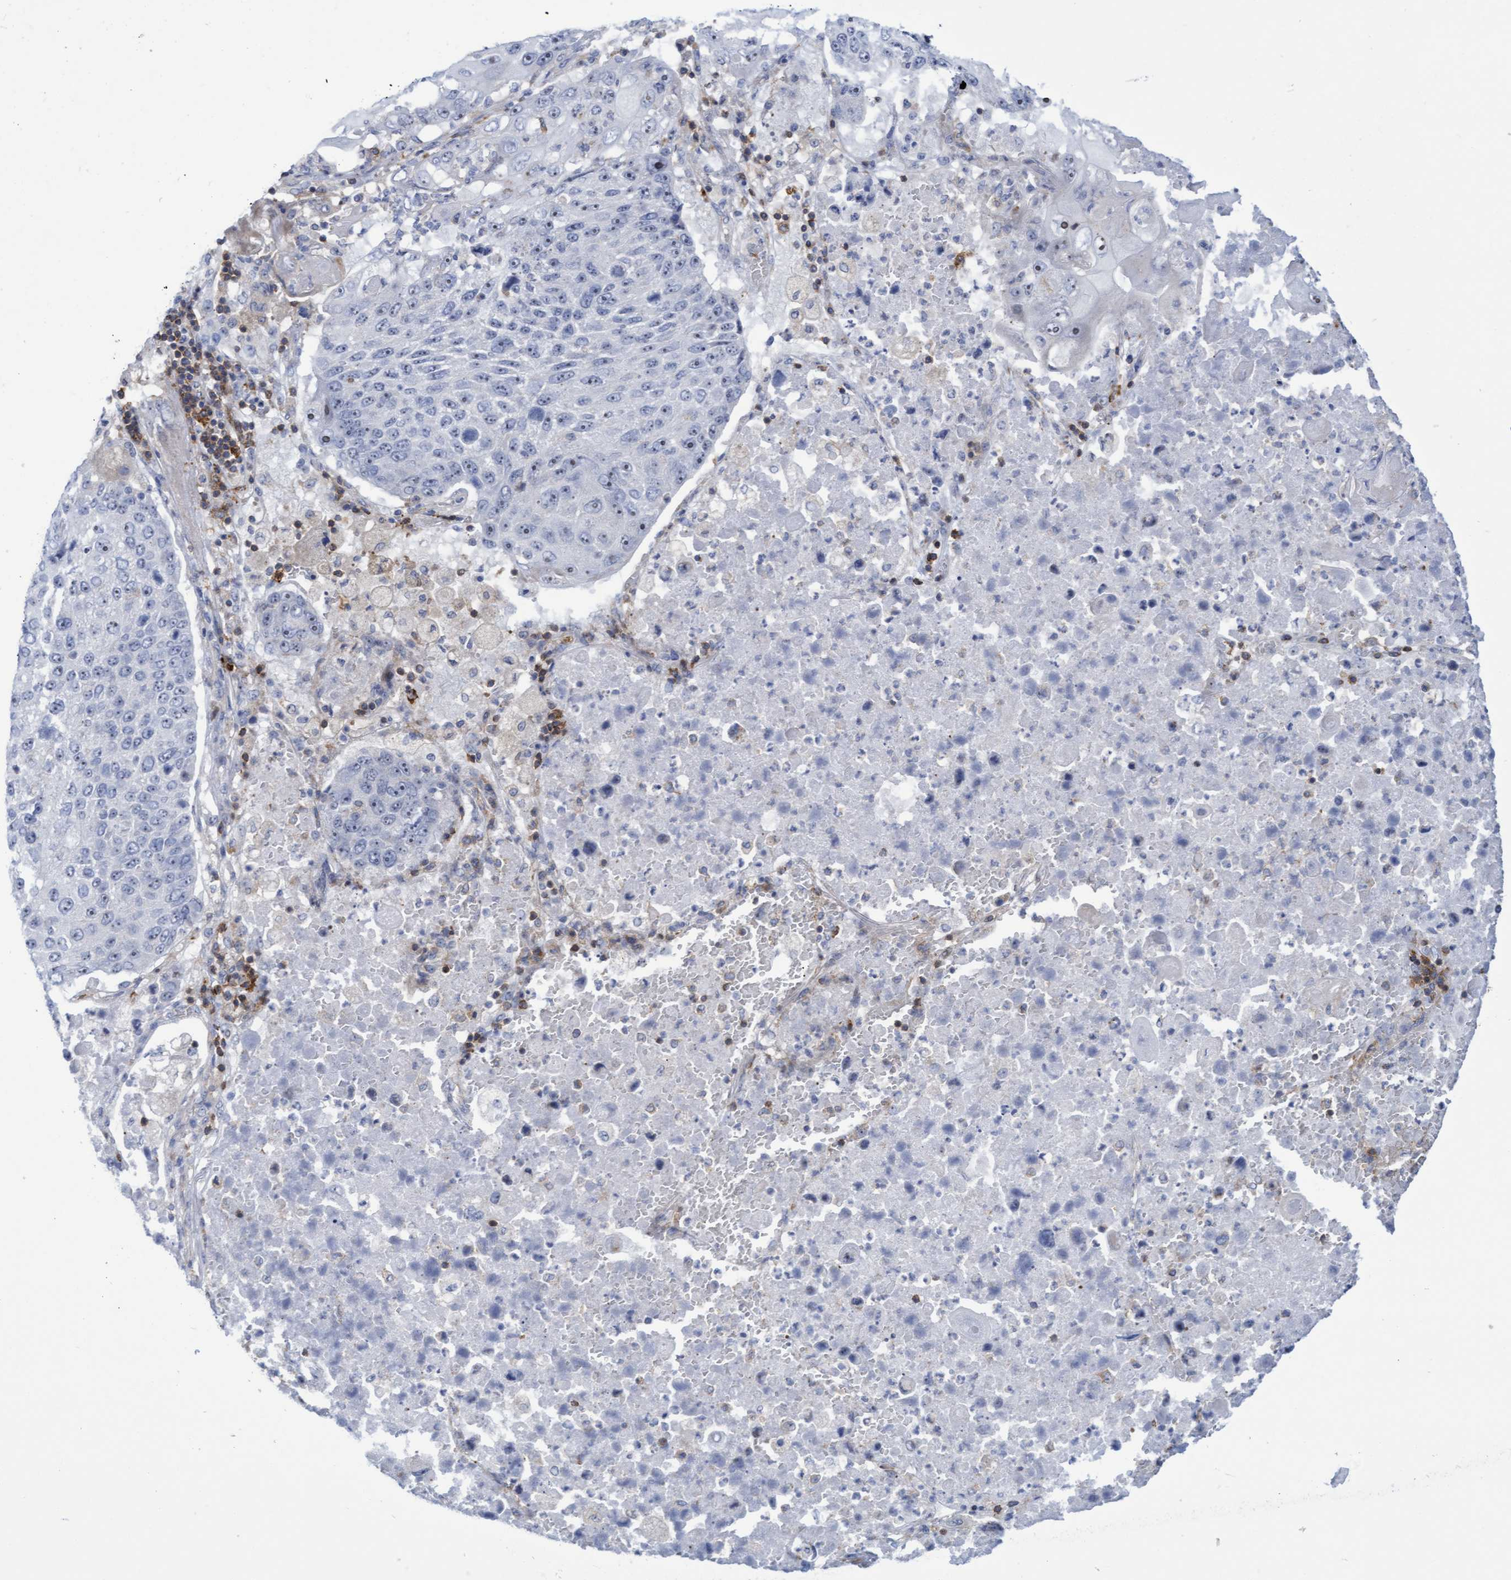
{"staining": {"intensity": "negative", "quantity": "none", "location": "none"}, "tissue": "lung cancer", "cell_type": "Tumor cells", "image_type": "cancer", "snomed": [{"axis": "morphology", "description": "Squamous cell carcinoma, NOS"}, {"axis": "topography", "description": "Lung"}], "caption": "Lung squamous cell carcinoma was stained to show a protein in brown. There is no significant staining in tumor cells.", "gene": "FNBP1", "patient": {"sex": "male", "age": 61}}